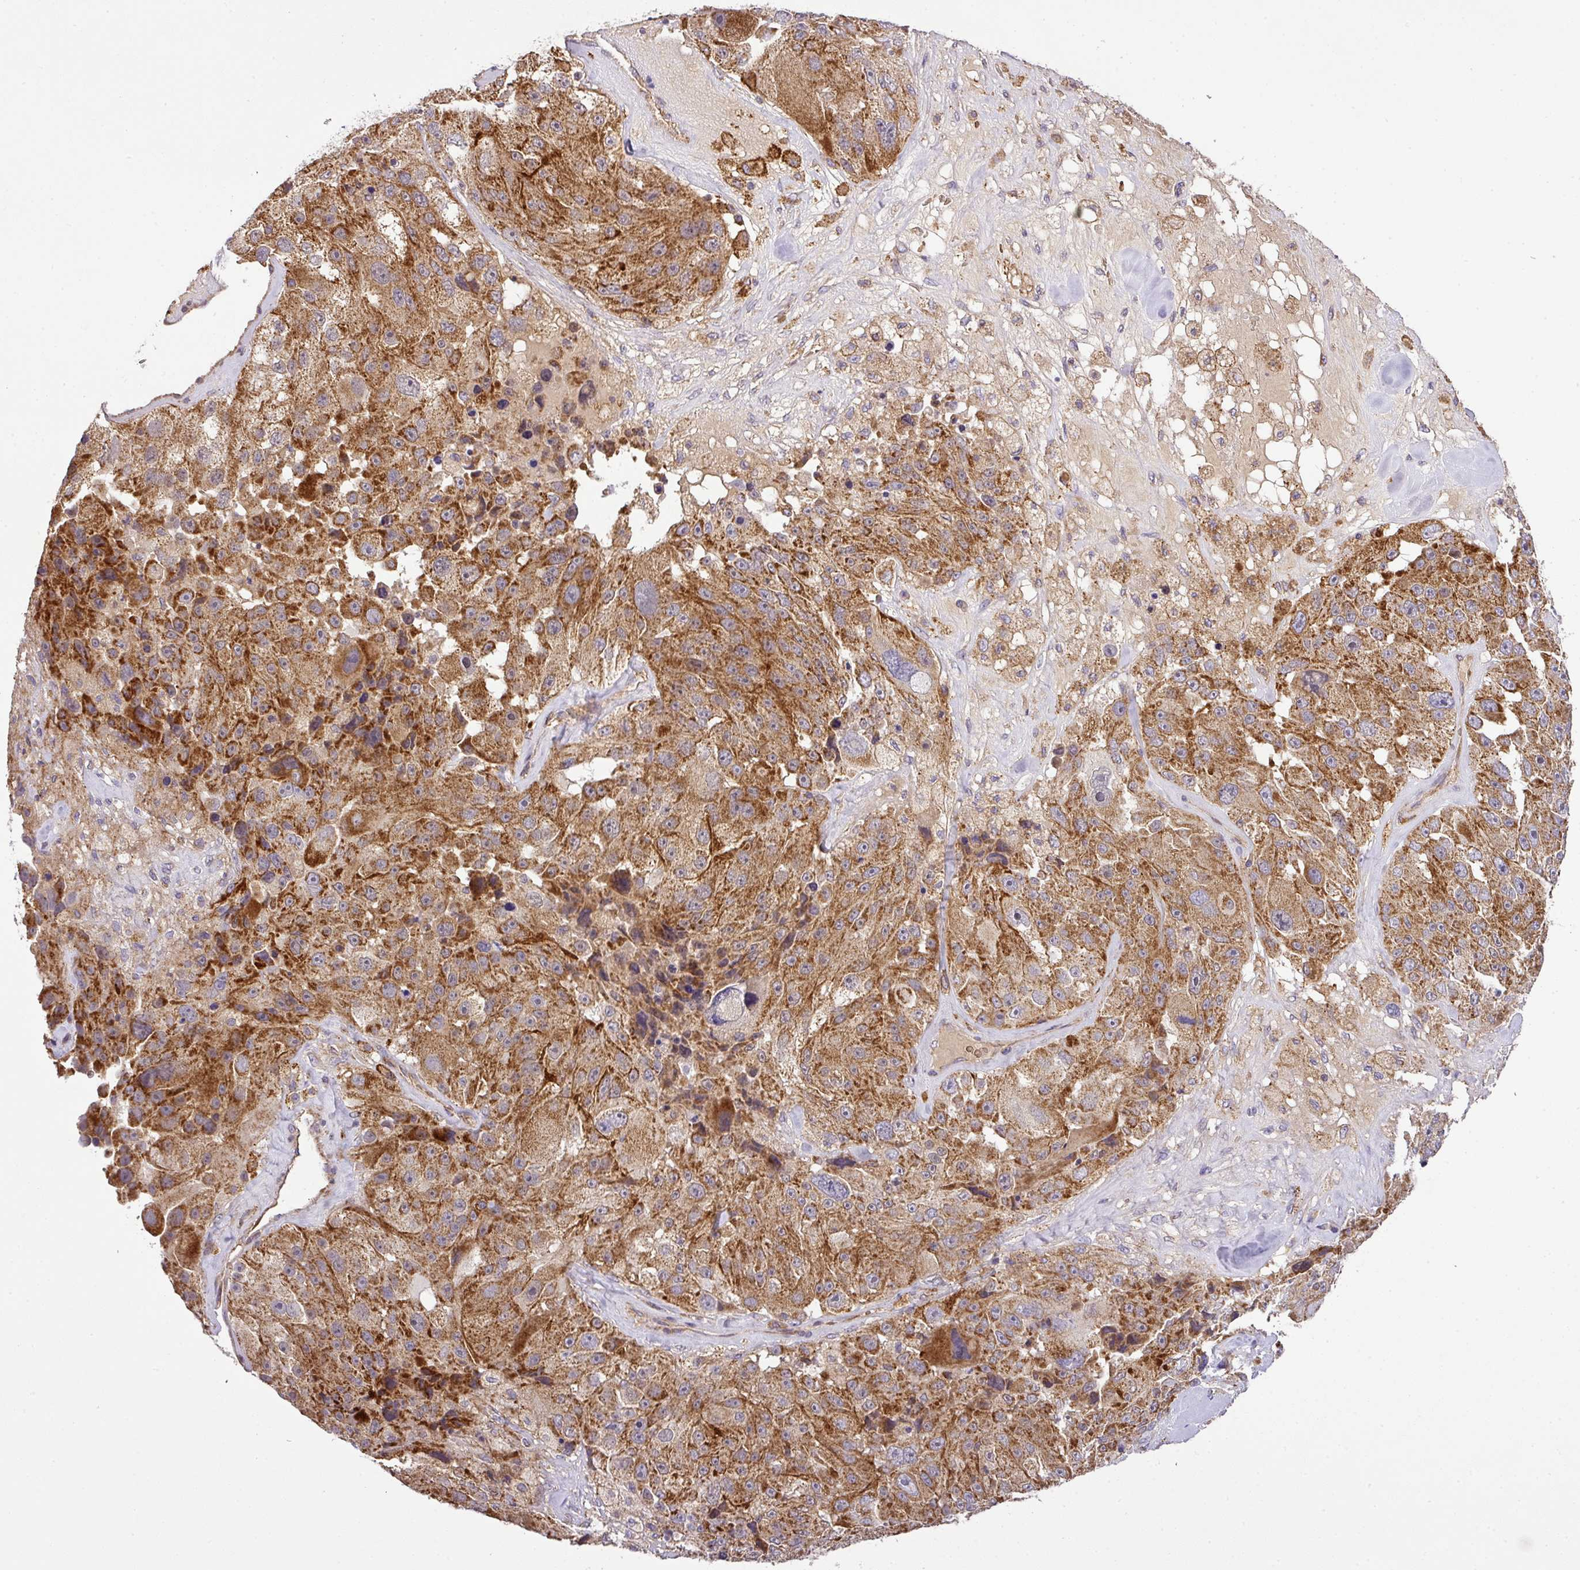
{"staining": {"intensity": "strong", "quantity": ">75%", "location": "cytoplasmic/membranous"}, "tissue": "melanoma", "cell_type": "Tumor cells", "image_type": "cancer", "snomed": [{"axis": "morphology", "description": "Malignant melanoma, Metastatic site"}, {"axis": "topography", "description": "Lymph node"}], "caption": "Immunohistochemical staining of human melanoma reveals strong cytoplasmic/membranous protein staining in approximately >75% of tumor cells. The staining is performed using DAB brown chromogen to label protein expression. The nuclei are counter-stained blue using hematoxylin.", "gene": "ZNF513", "patient": {"sex": "male", "age": 62}}